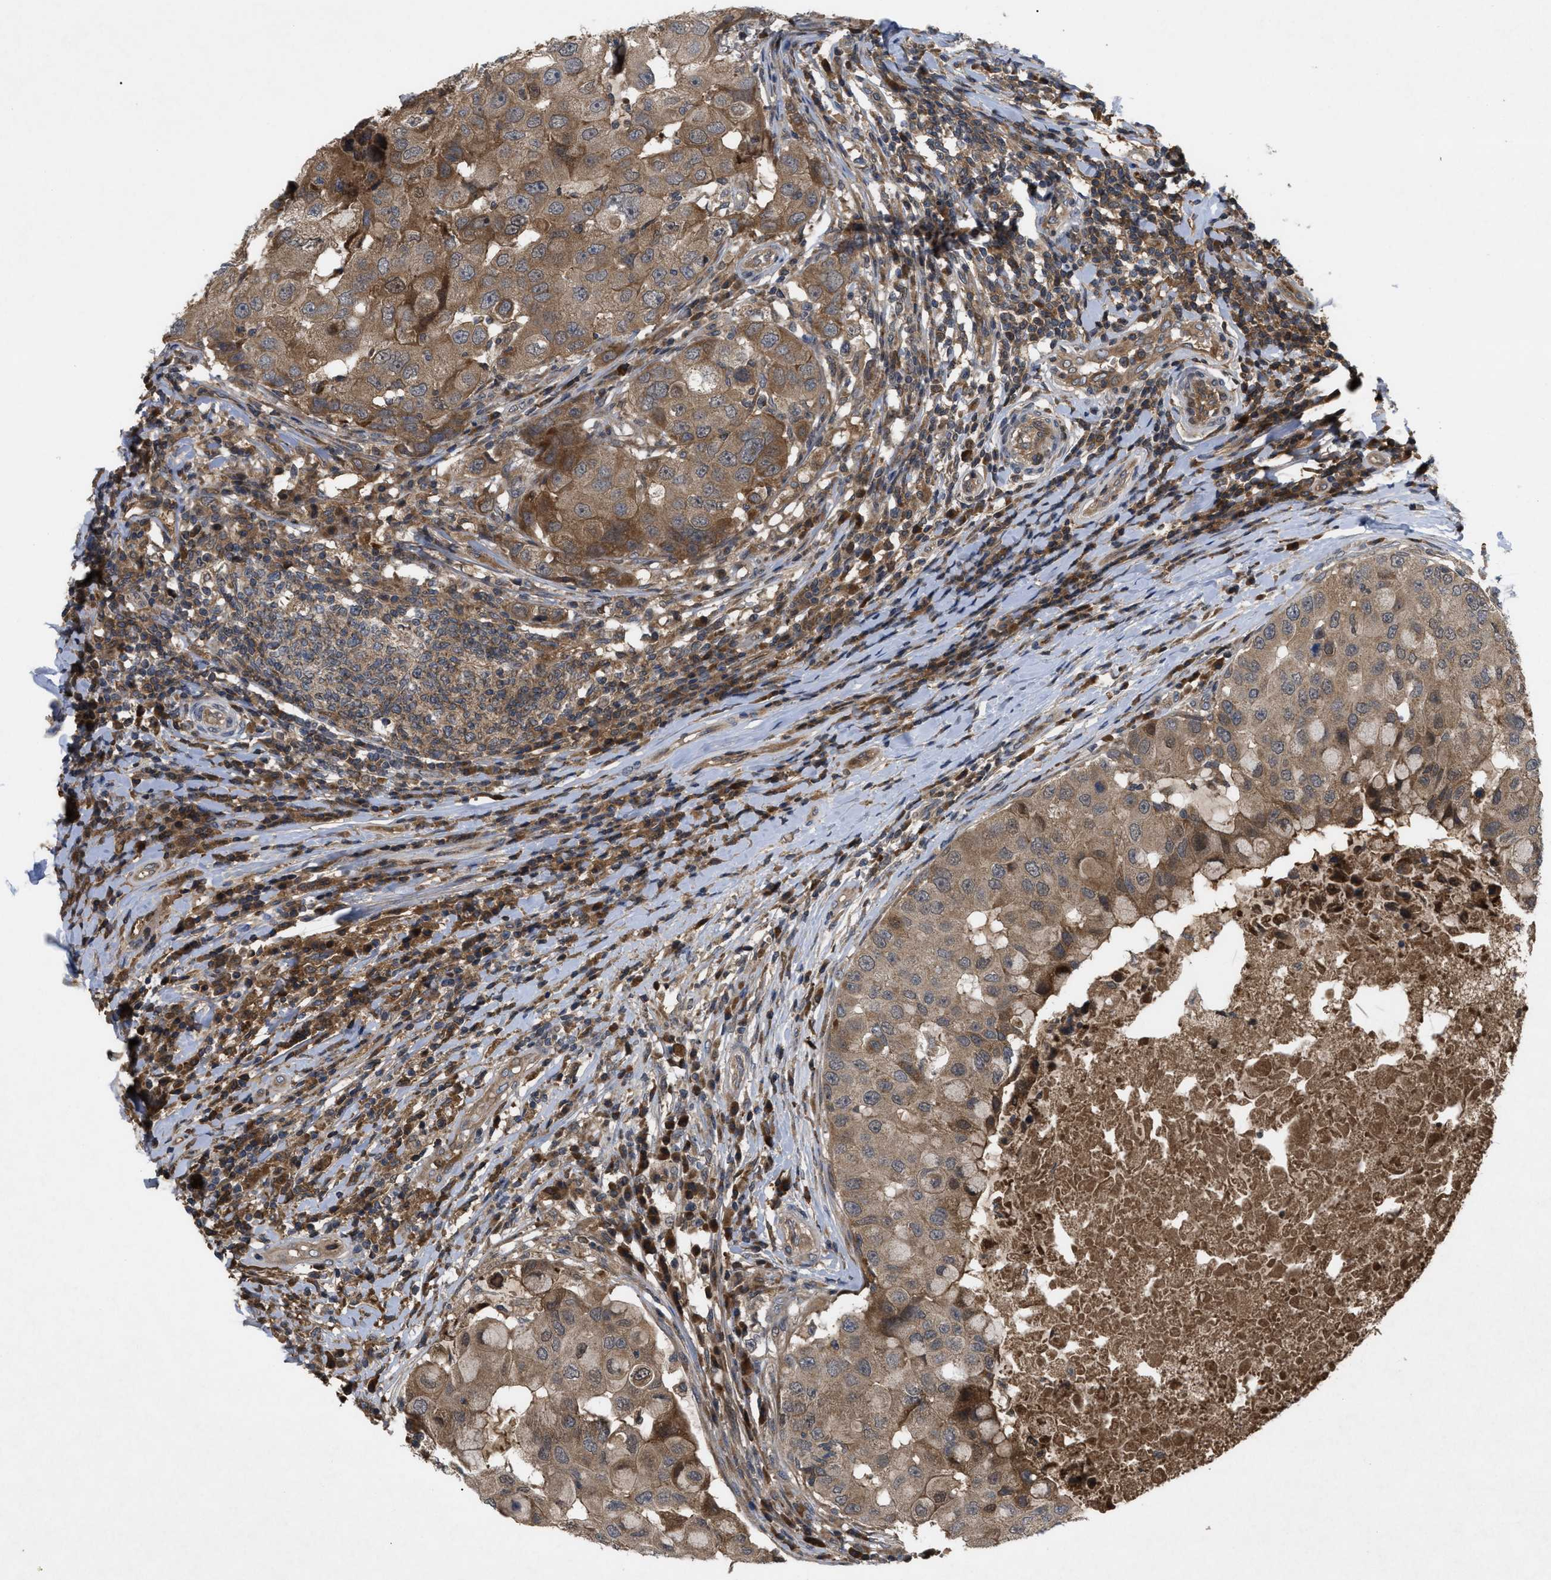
{"staining": {"intensity": "moderate", "quantity": ">75%", "location": "cytoplasmic/membranous"}, "tissue": "breast cancer", "cell_type": "Tumor cells", "image_type": "cancer", "snomed": [{"axis": "morphology", "description": "Duct carcinoma"}, {"axis": "topography", "description": "Breast"}], "caption": "The image demonstrates immunohistochemical staining of invasive ductal carcinoma (breast). There is moderate cytoplasmic/membranous expression is appreciated in approximately >75% of tumor cells. (brown staining indicates protein expression, while blue staining denotes nuclei).", "gene": "RAB2A", "patient": {"sex": "female", "age": 27}}